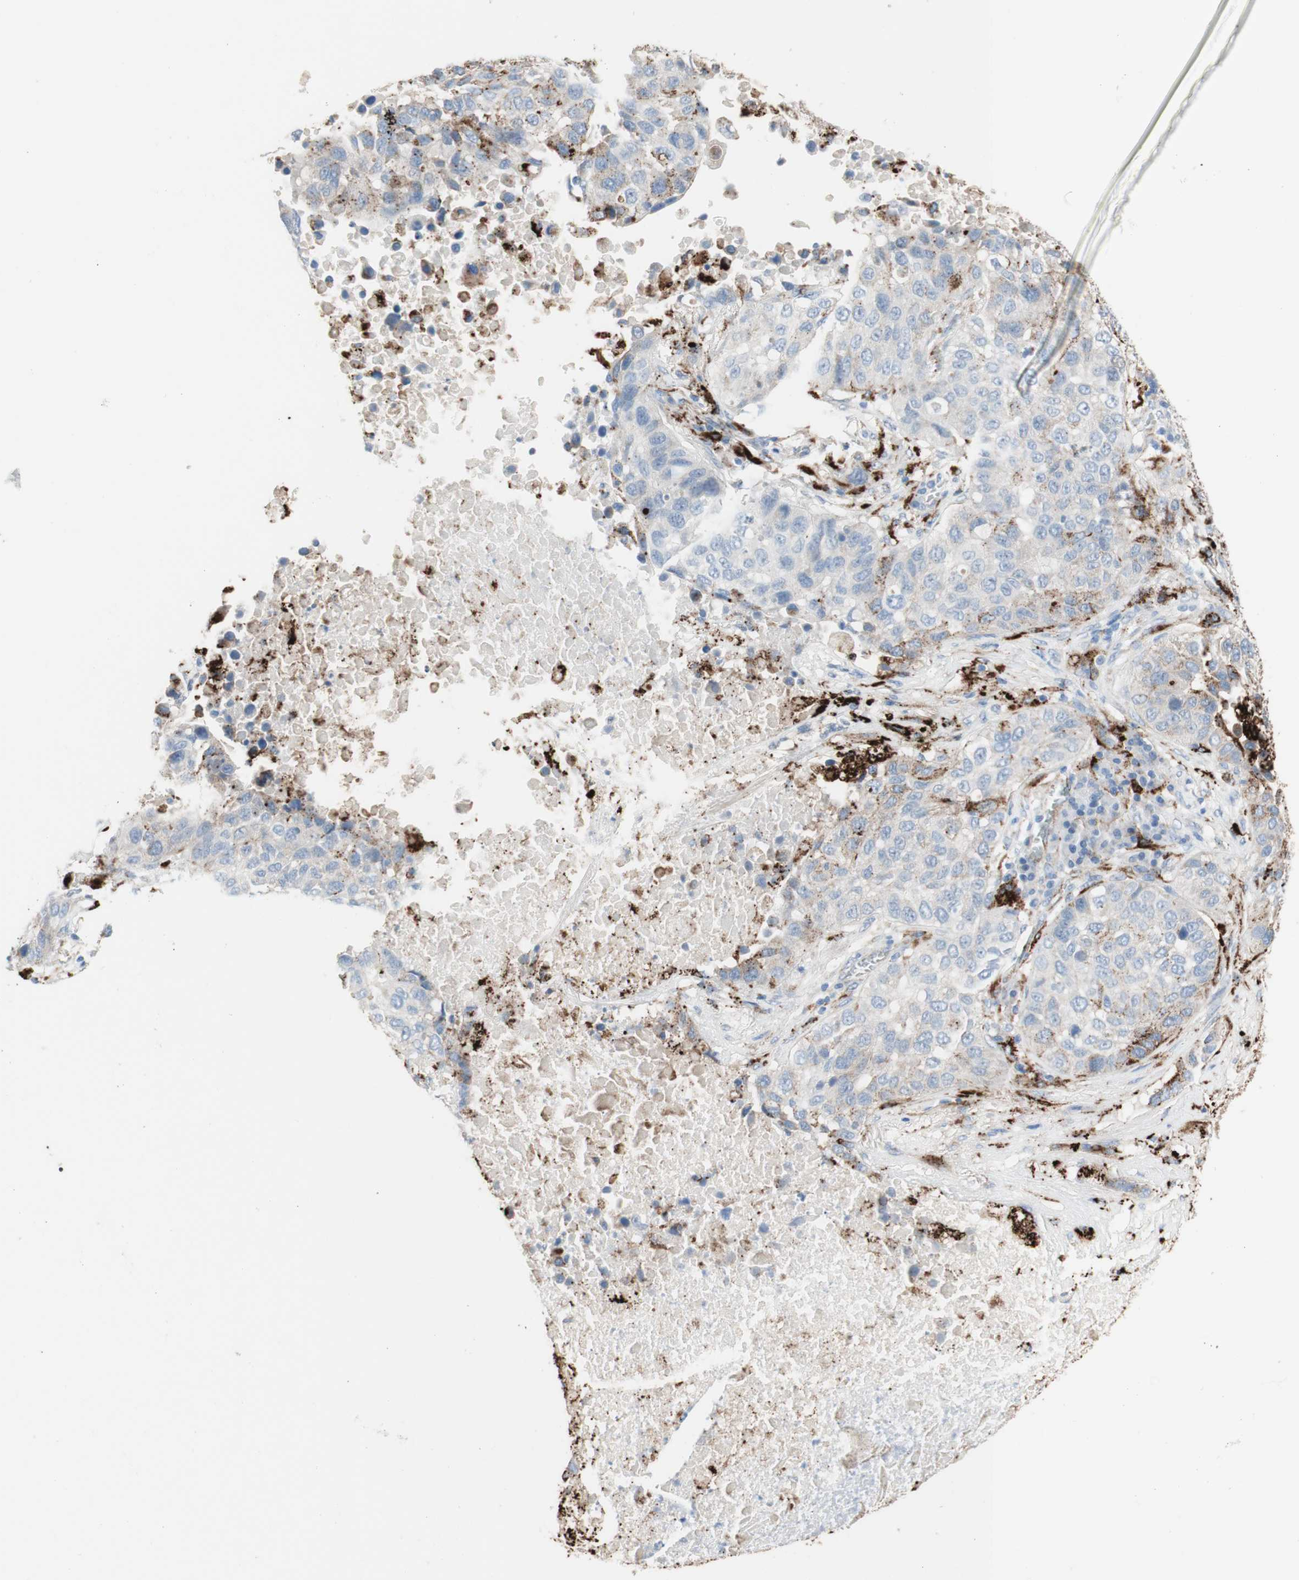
{"staining": {"intensity": "negative", "quantity": "none", "location": "none"}, "tissue": "lung cancer", "cell_type": "Tumor cells", "image_type": "cancer", "snomed": [{"axis": "morphology", "description": "Squamous cell carcinoma, NOS"}, {"axis": "topography", "description": "Lung"}], "caption": "DAB immunohistochemical staining of lung squamous cell carcinoma displays no significant staining in tumor cells.", "gene": "URB2", "patient": {"sex": "male", "age": 57}}